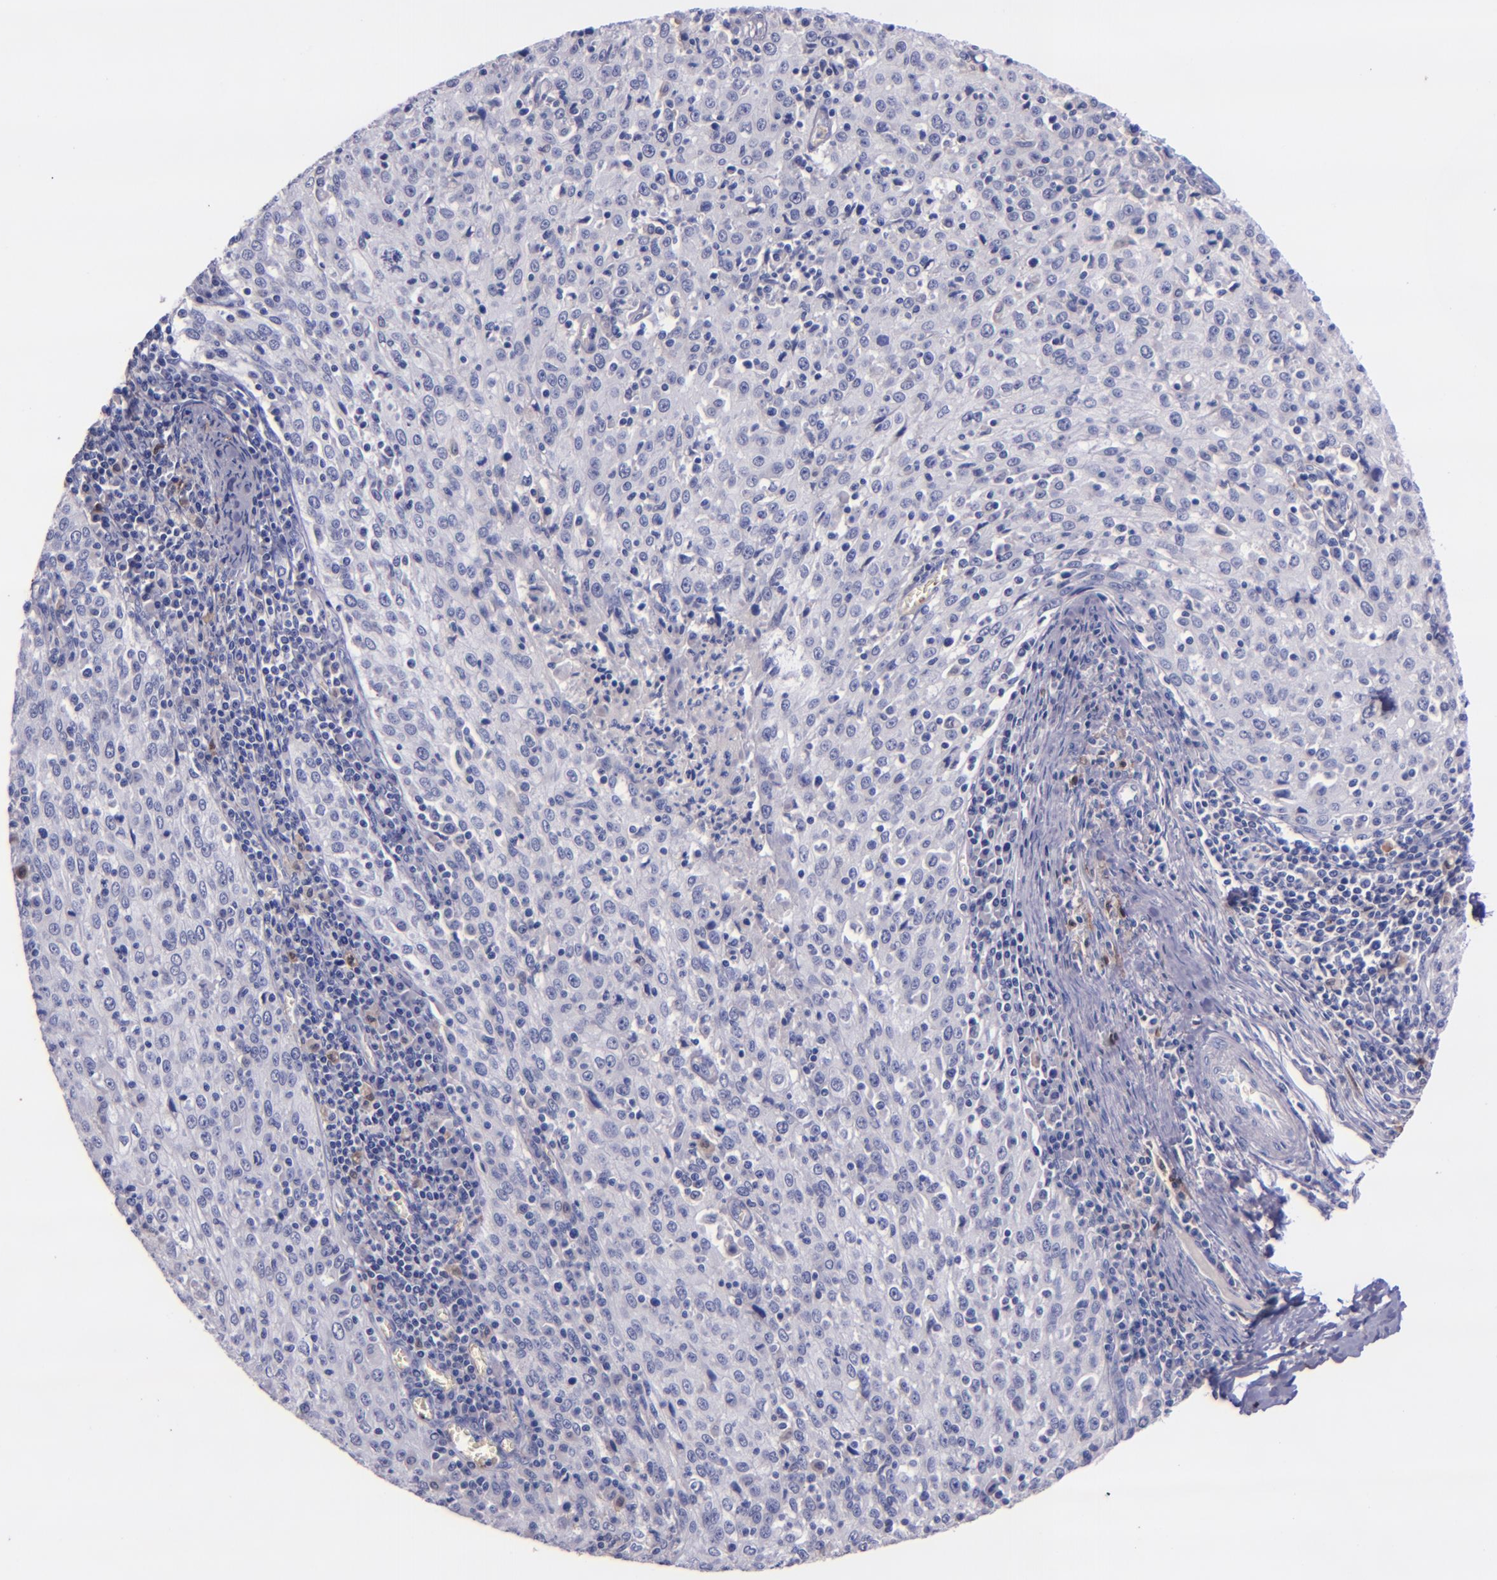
{"staining": {"intensity": "negative", "quantity": "none", "location": "none"}, "tissue": "cervical cancer", "cell_type": "Tumor cells", "image_type": "cancer", "snomed": [{"axis": "morphology", "description": "Squamous cell carcinoma, NOS"}, {"axis": "topography", "description": "Cervix"}], "caption": "Immunohistochemistry of human cervical cancer reveals no positivity in tumor cells.", "gene": "F13A1", "patient": {"sex": "female", "age": 27}}